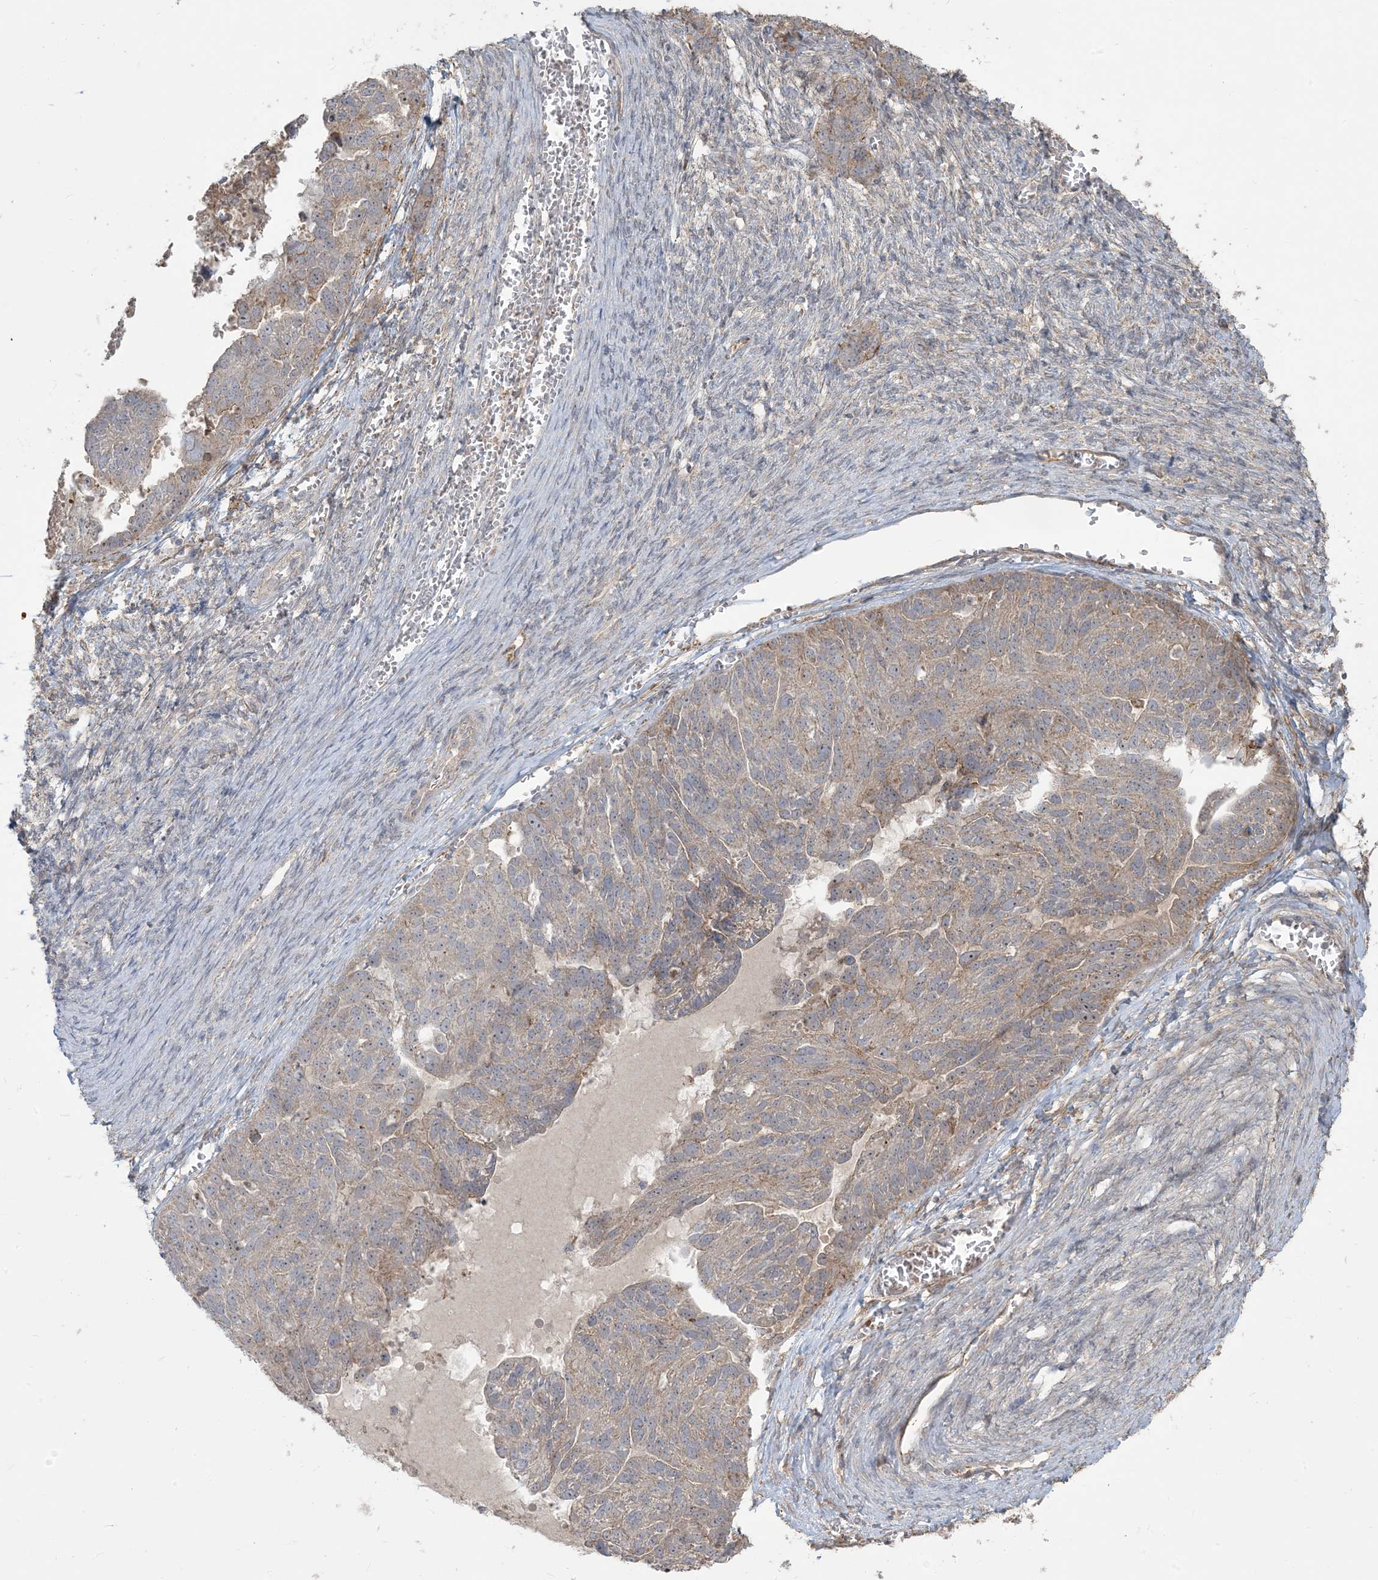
{"staining": {"intensity": "weak", "quantity": "<25%", "location": "cytoplasmic/membranous"}, "tissue": "ovarian cancer", "cell_type": "Tumor cells", "image_type": "cancer", "snomed": [{"axis": "morphology", "description": "Cystadenocarcinoma, serous, NOS"}, {"axis": "topography", "description": "Ovary"}], "caption": "DAB (3,3'-diaminobenzidine) immunohistochemical staining of human ovarian cancer exhibits no significant positivity in tumor cells.", "gene": "KLHL18", "patient": {"sex": "female", "age": 44}}